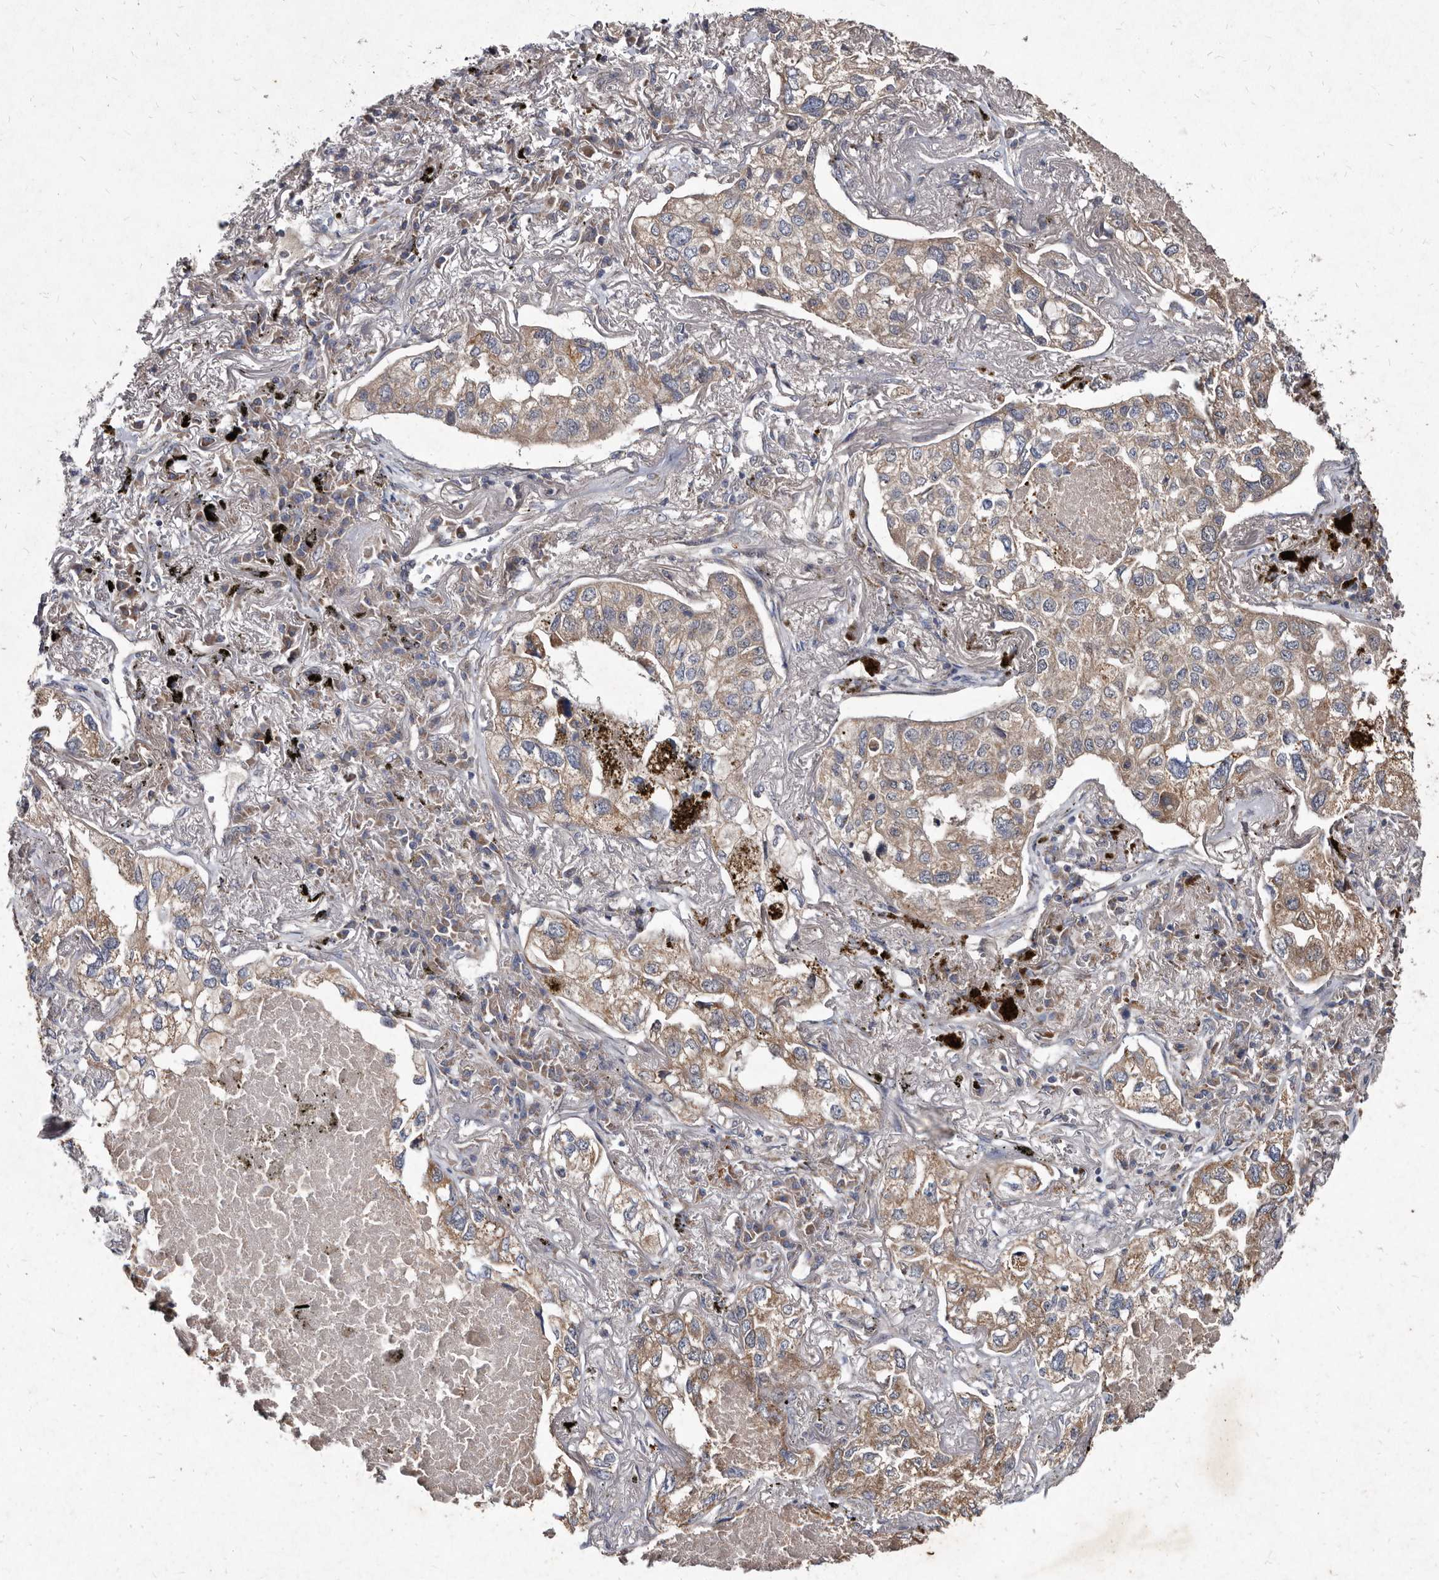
{"staining": {"intensity": "weak", "quantity": ">75%", "location": "cytoplasmic/membranous"}, "tissue": "lung cancer", "cell_type": "Tumor cells", "image_type": "cancer", "snomed": [{"axis": "morphology", "description": "Adenocarcinoma, NOS"}, {"axis": "topography", "description": "Lung"}], "caption": "Lung cancer (adenocarcinoma) was stained to show a protein in brown. There is low levels of weak cytoplasmic/membranous expression in approximately >75% of tumor cells. (DAB (3,3'-diaminobenzidine) IHC, brown staining for protein, blue staining for nuclei).", "gene": "YPEL3", "patient": {"sex": "male", "age": 65}}